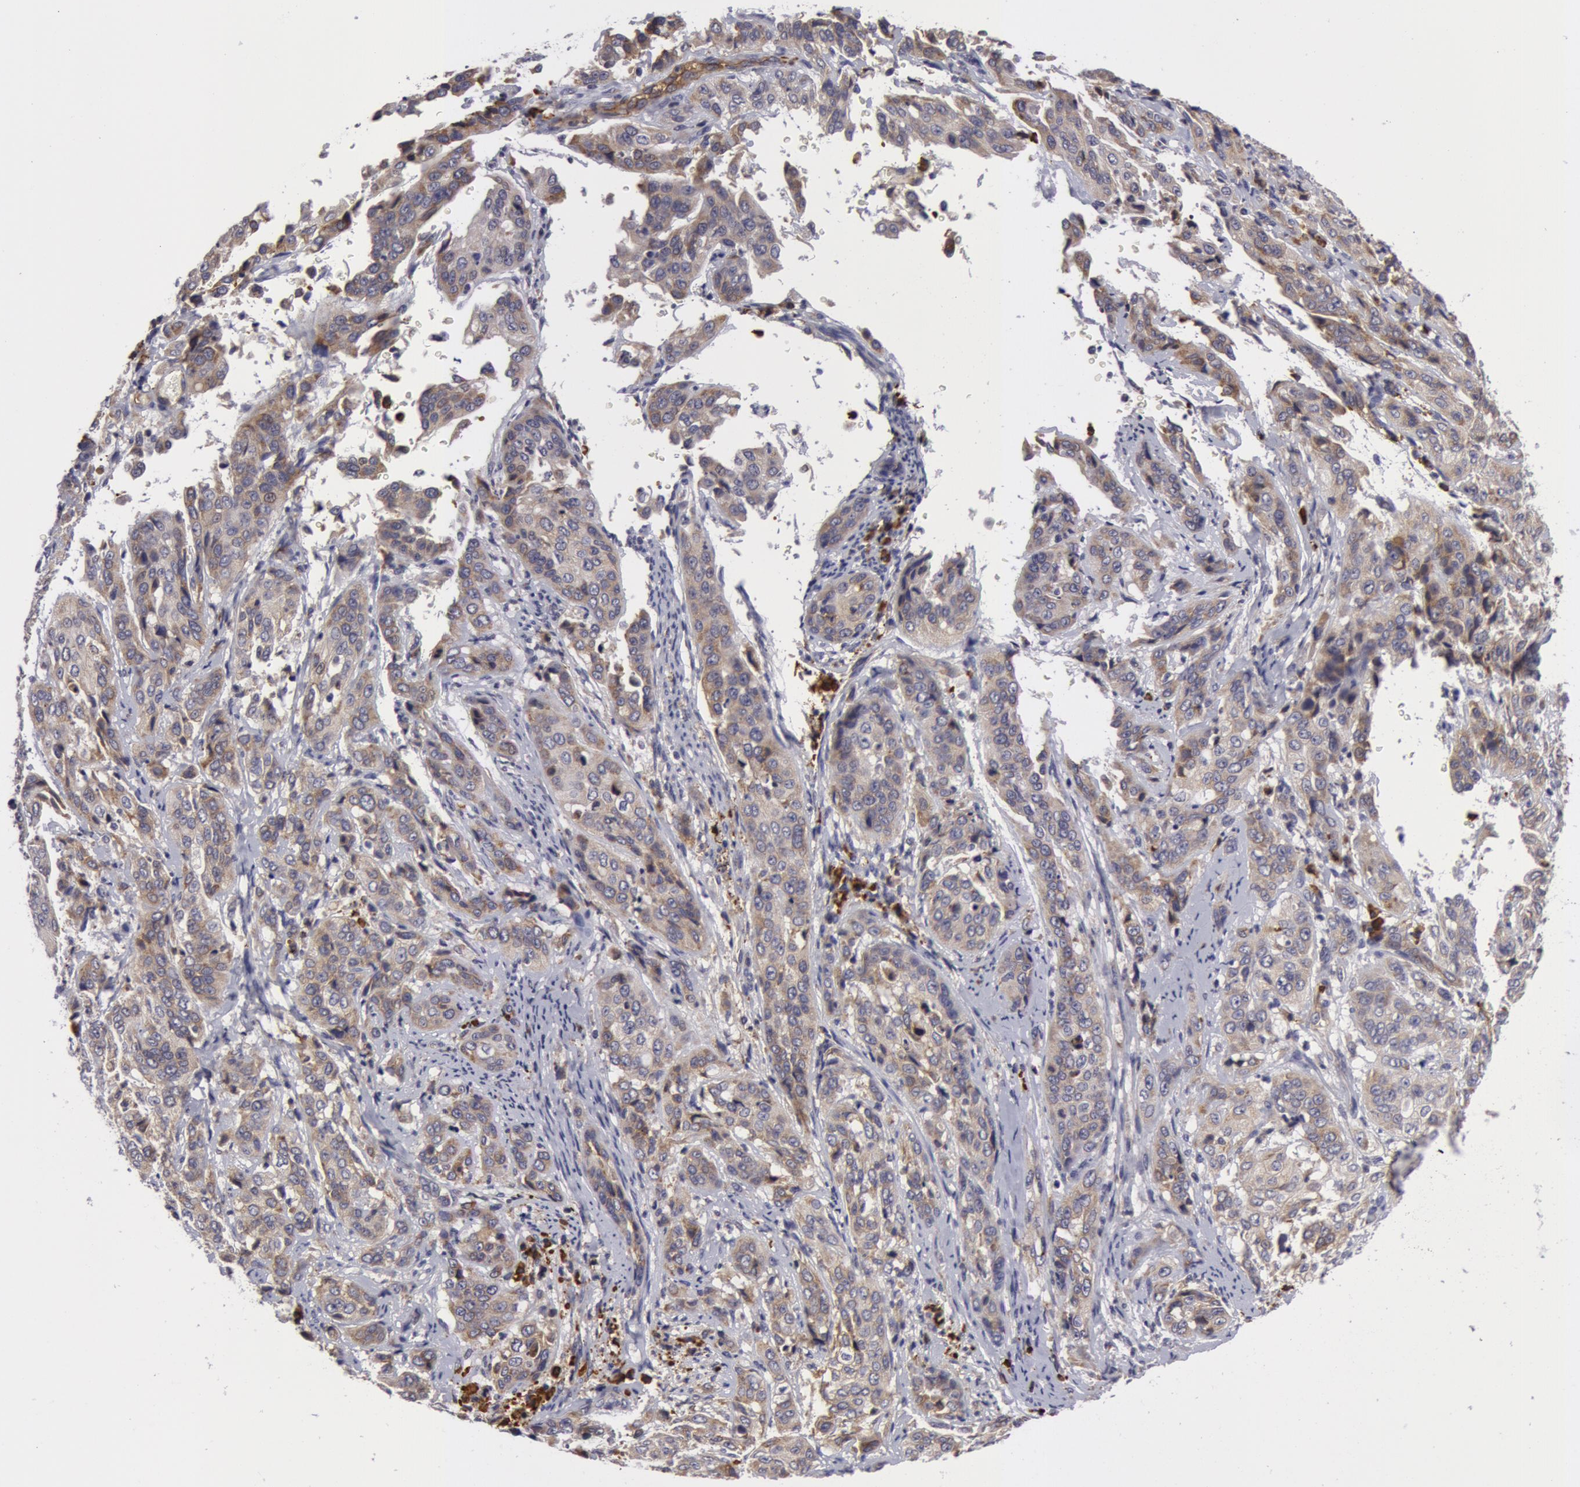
{"staining": {"intensity": "weak", "quantity": "<25%", "location": "cytoplasmic/membranous"}, "tissue": "cervical cancer", "cell_type": "Tumor cells", "image_type": "cancer", "snomed": [{"axis": "morphology", "description": "Squamous cell carcinoma, NOS"}, {"axis": "topography", "description": "Cervix"}], "caption": "Tumor cells are negative for brown protein staining in cervical cancer.", "gene": "IL23A", "patient": {"sex": "female", "age": 41}}